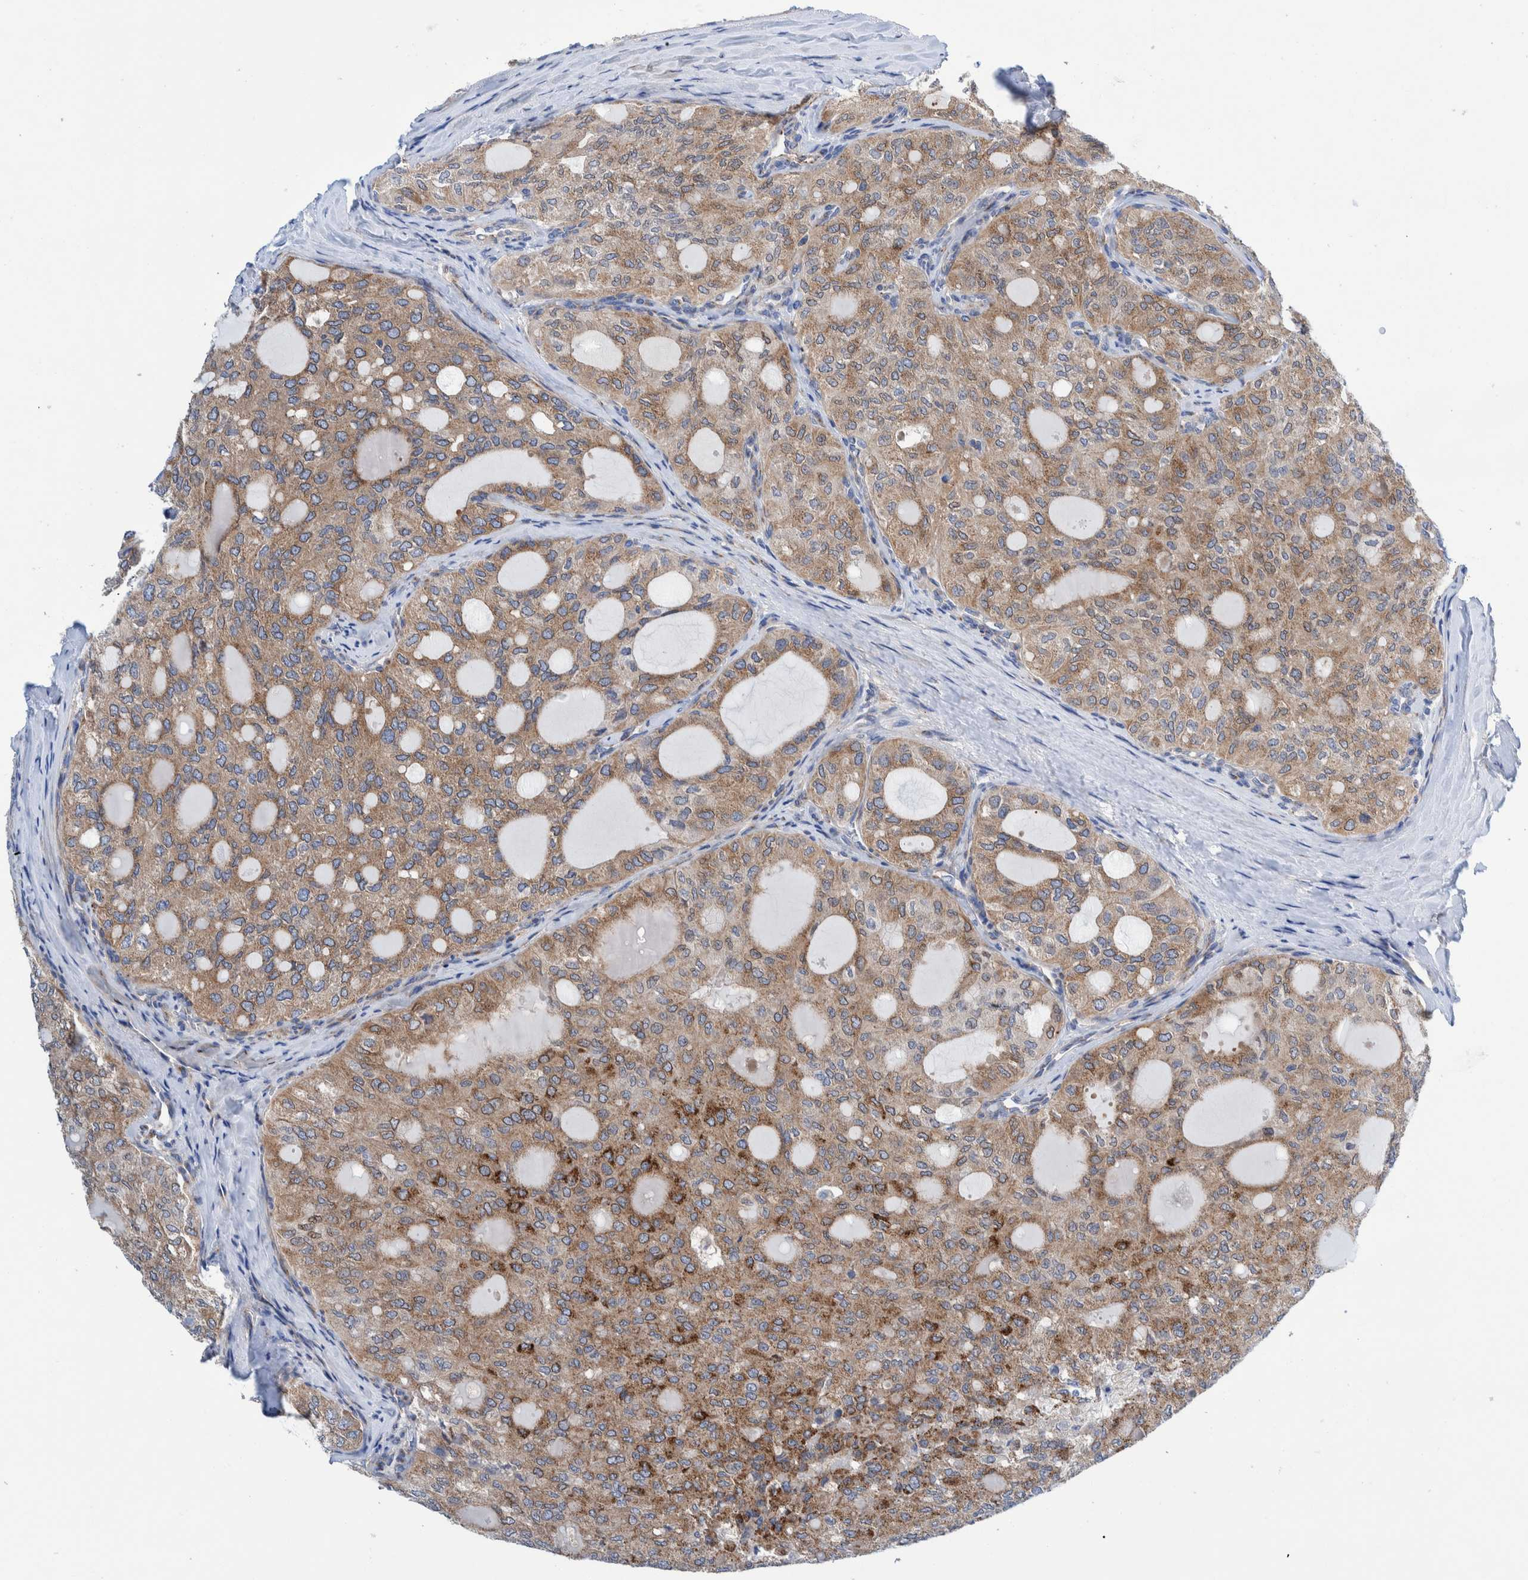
{"staining": {"intensity": "moderate", "quantity": ">75%", "location": "cytoplasmic/membranous"}, "tissue": "thyroid cancer", "cell_type": "Tumor cells", "image_type": "cancer", "snomed": [{"axis": "morphology", "description": "Follicular adenoma carcinoma, NOS"}, {"axis": "topography", "description": "Thyroid gland"}], "caption": "Immunohistochemical staining of thyroid cancer (follicular adenoma carcinoma) reveals medium levels of moderate cytoplasmic/membranous expression in about >75% of tumor cells. (brown staining indicates protein expression, while blue staining denotes nuclei).", "gene": "TRIM58", "patient": {"sex": "male", "age": 75}}